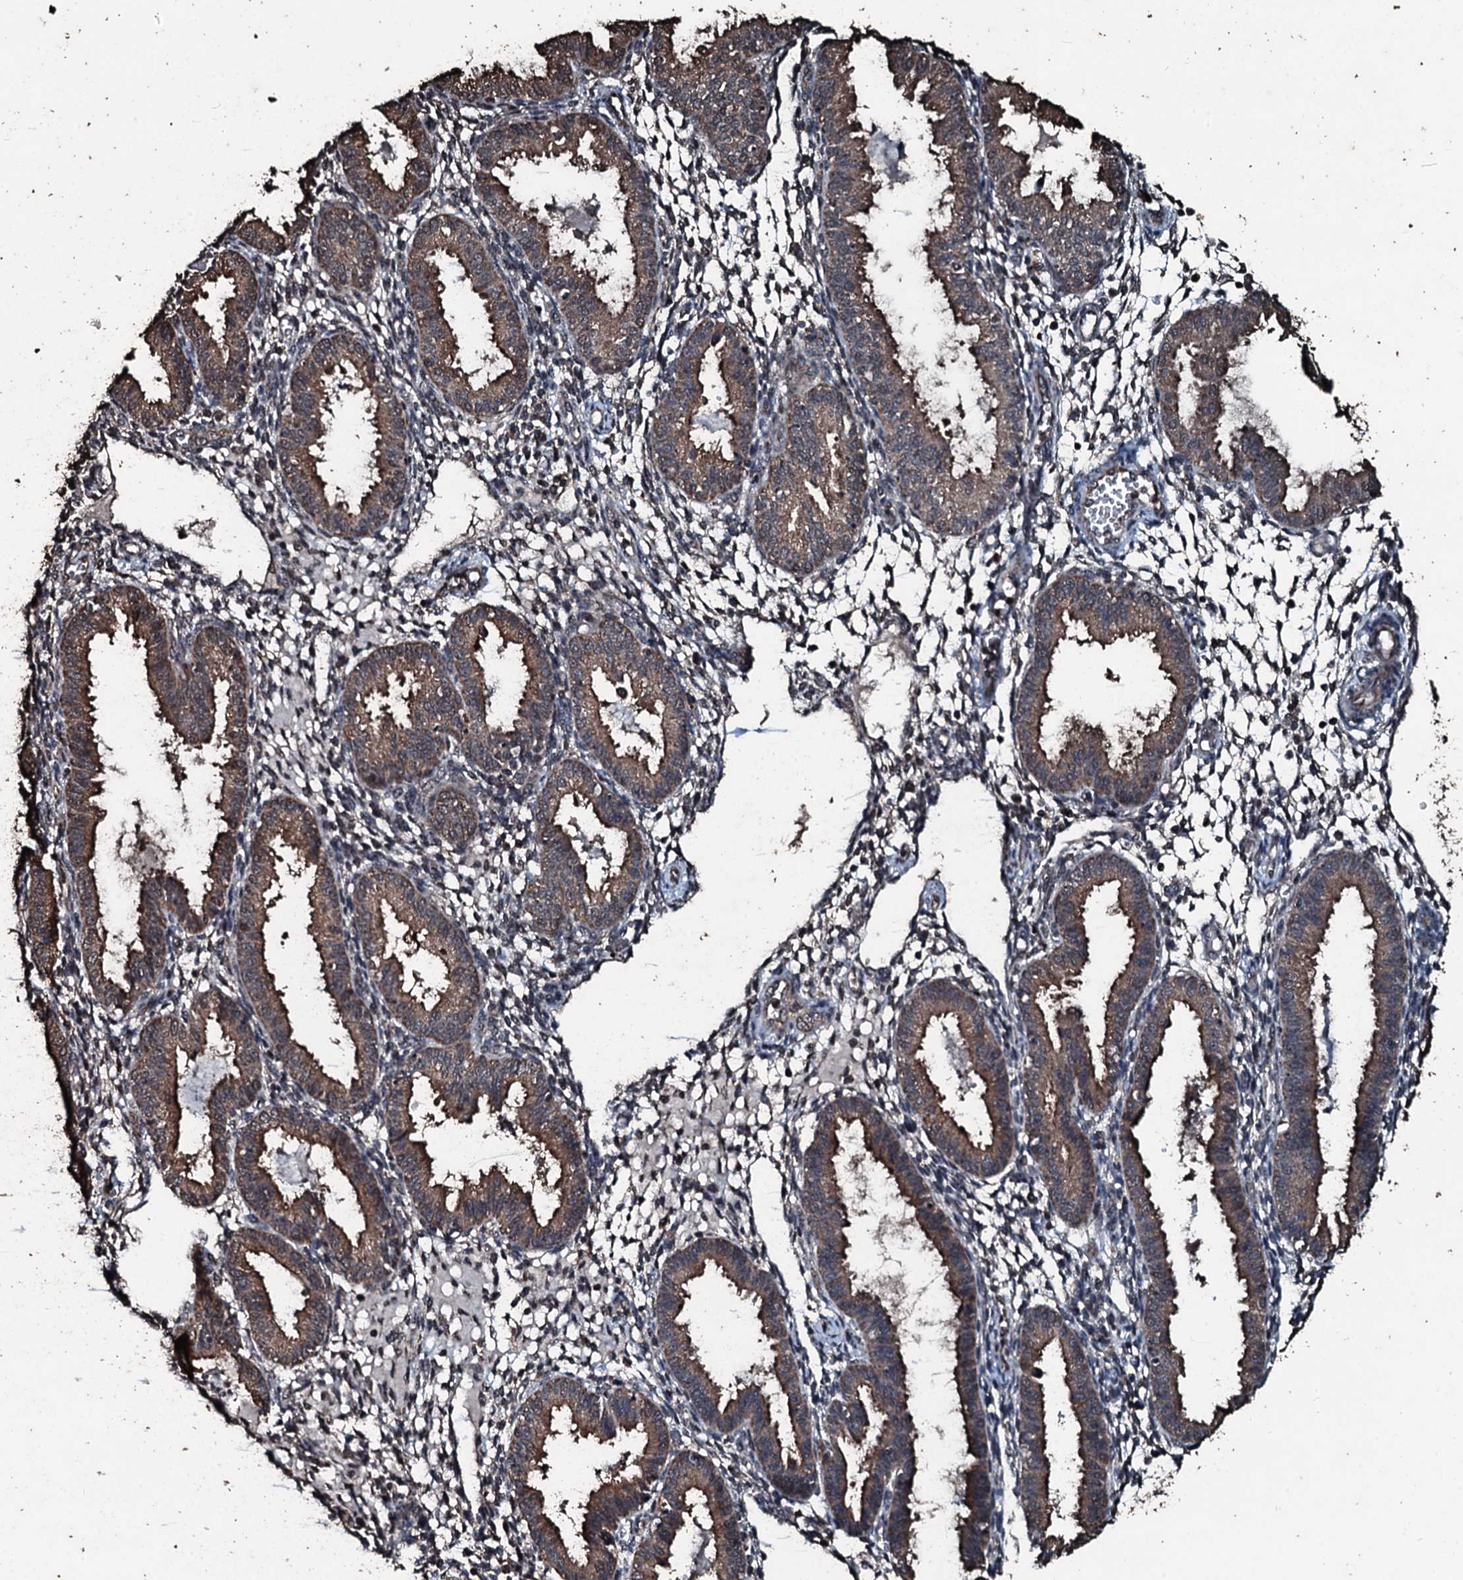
{"staining": {"intensity": "negative", "quantity": "none", "location": "none"}, "tissue": "endometrium", "cell_type": "Cells in endometrial stroma", "image_type": "normal", "snomed": [{"axis": "morphology", "description": "Normal tissue, NOS"}, {"axis": "topography", "description": "Endometrium"}], "caption": "This is an immunohistochemistry histopathology image of normal endometrium. There is no positivity in cells in endometrial stroma.", "gene": "FAAP24", "patient": {"sex": "female", "age": 33}}